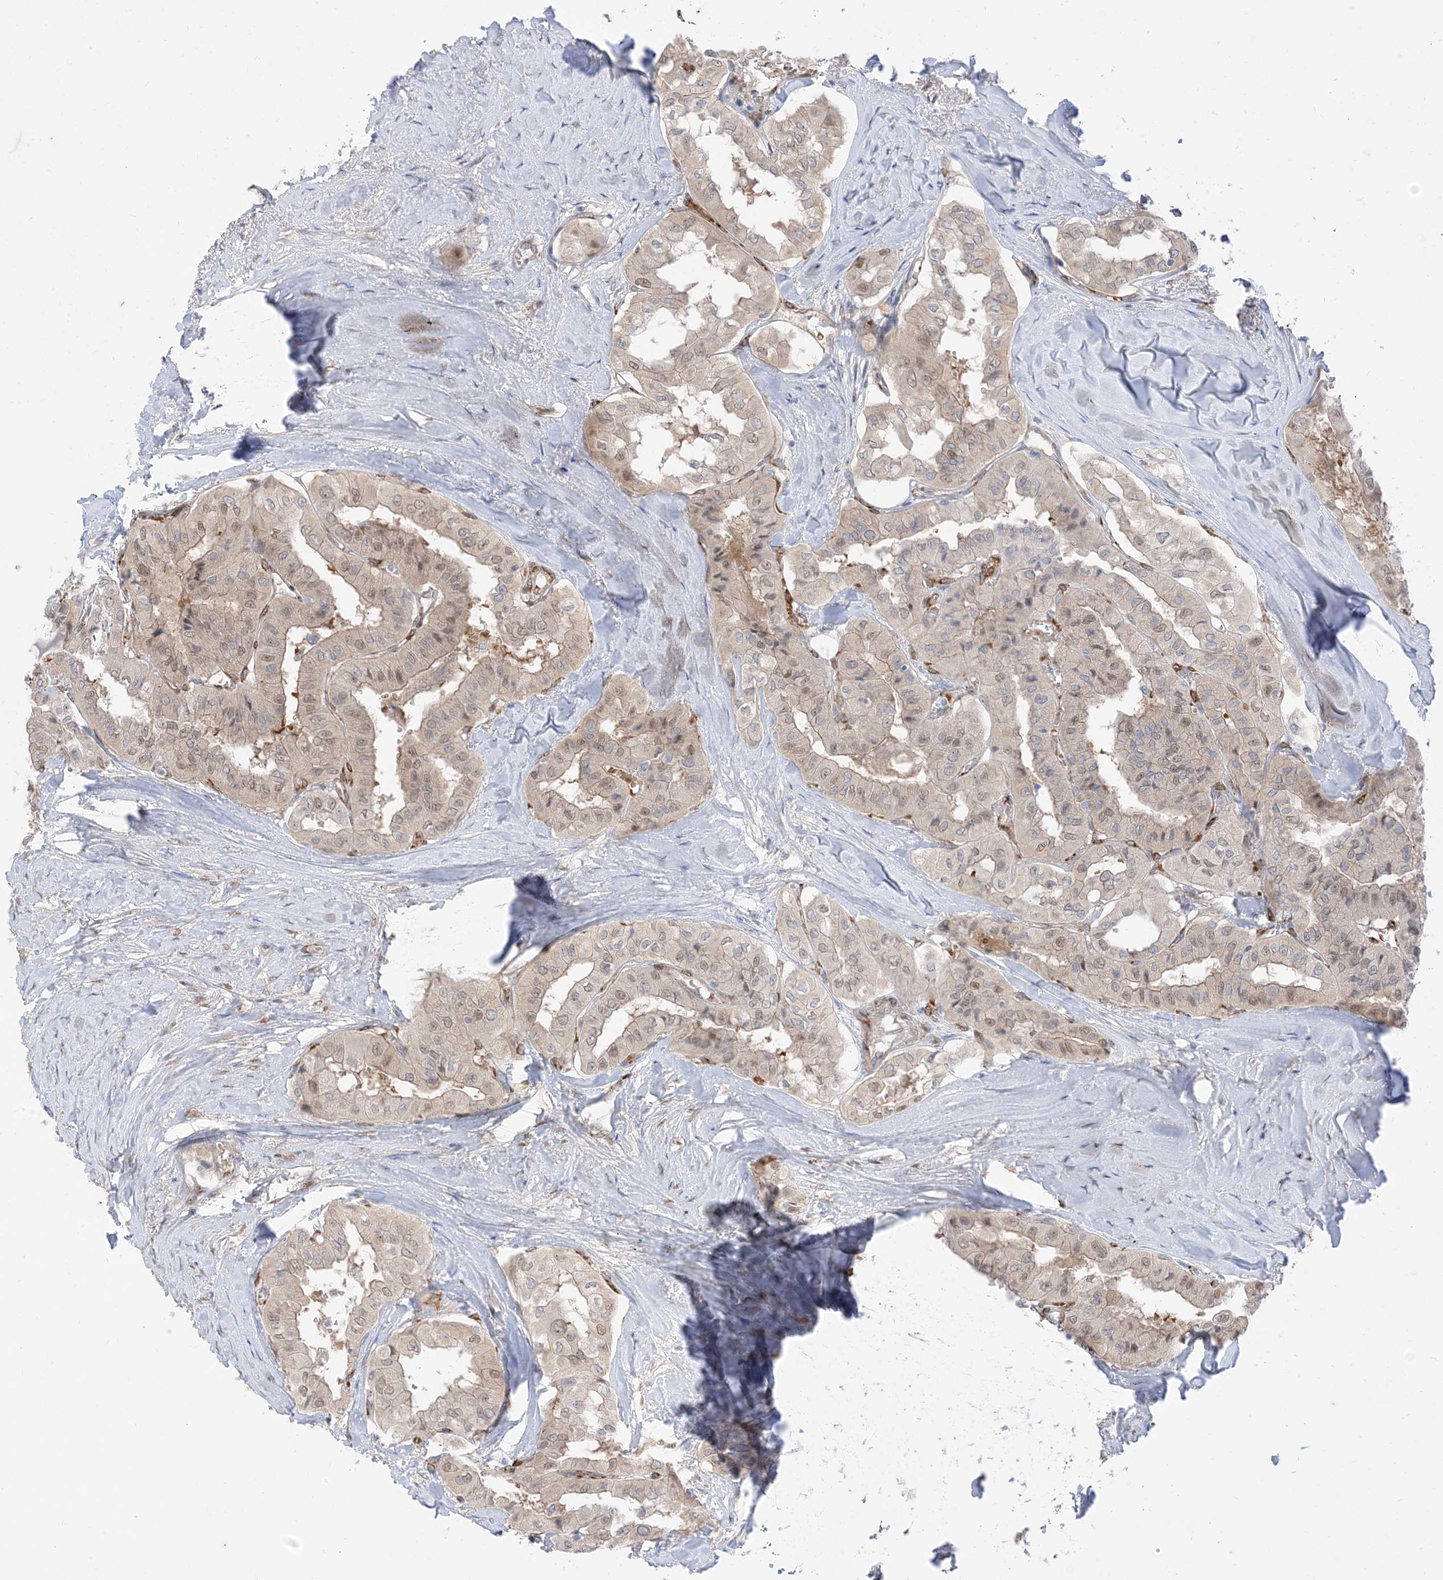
{"staining": {"intensity": "weak", "quantity": "<25%", "location": "cytoplasmic/membranous,nuclear"}, "tissue": "thyroid cancer", "cell_type": "Tumor cells", "image_type": "cancer", "snomed": [{"axis": "morphology", "description": "Papillary adenocarcinoma, NOS"}, {"axis": "topography", "description": "Thyroid gland"}], "caption": "Tumor cells are negative for brown protein staining in thyroid cancer (papillary adenocarcinoma). The staining was performed using DAB (3,3'-diaminobenzidine) to visualize the protein expression in brown, while the nuclei were stained in blue with hematoxylin (Magnification: 20x).", "gene": "RIN1", "patient": {"sex": "female", "age": 59}}